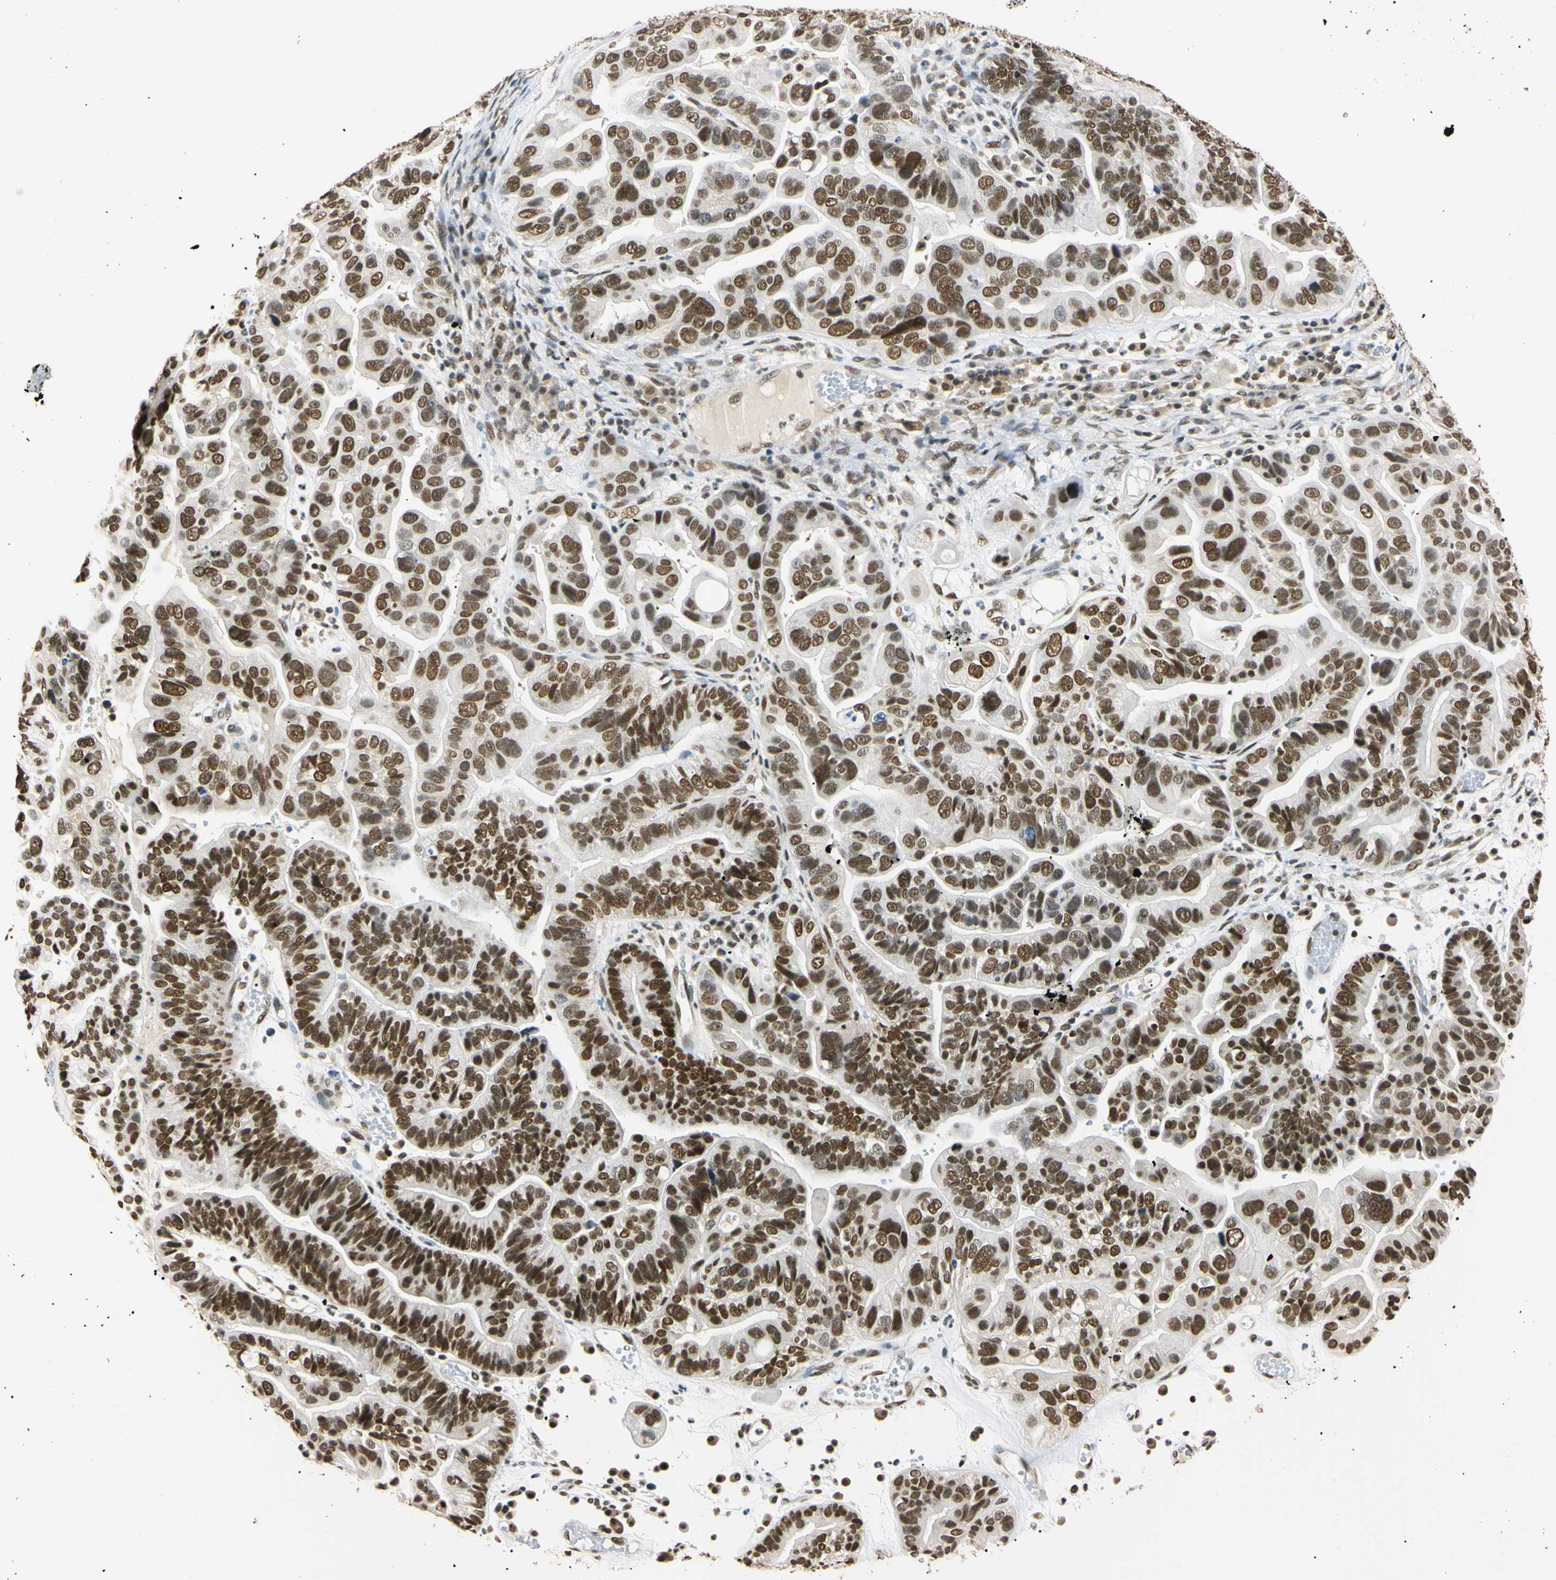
{"staining": {"intensity": "strong", "quantity": ">75%", "location": "nuclear"}, "tissue": "ovarian cancer", "cell_type": "Tumor cells", "image_type": "cancer", "snomed": [{"axis": "morphology", "description": "Cystadenocarcinoma, serous, NOS"}, {"axis": "topography", "description": "Ovary"}], "caption": "DAB (3,3'-diaminobenzidine) immunohistochemical staining of ovarian cancer (serous cystadenocarcinoma) displays strong nuclear protein positivity in about >75% of tumor cells.", "gene": "SMARCA5", "patient": {"sex": "female", "age": 56}}